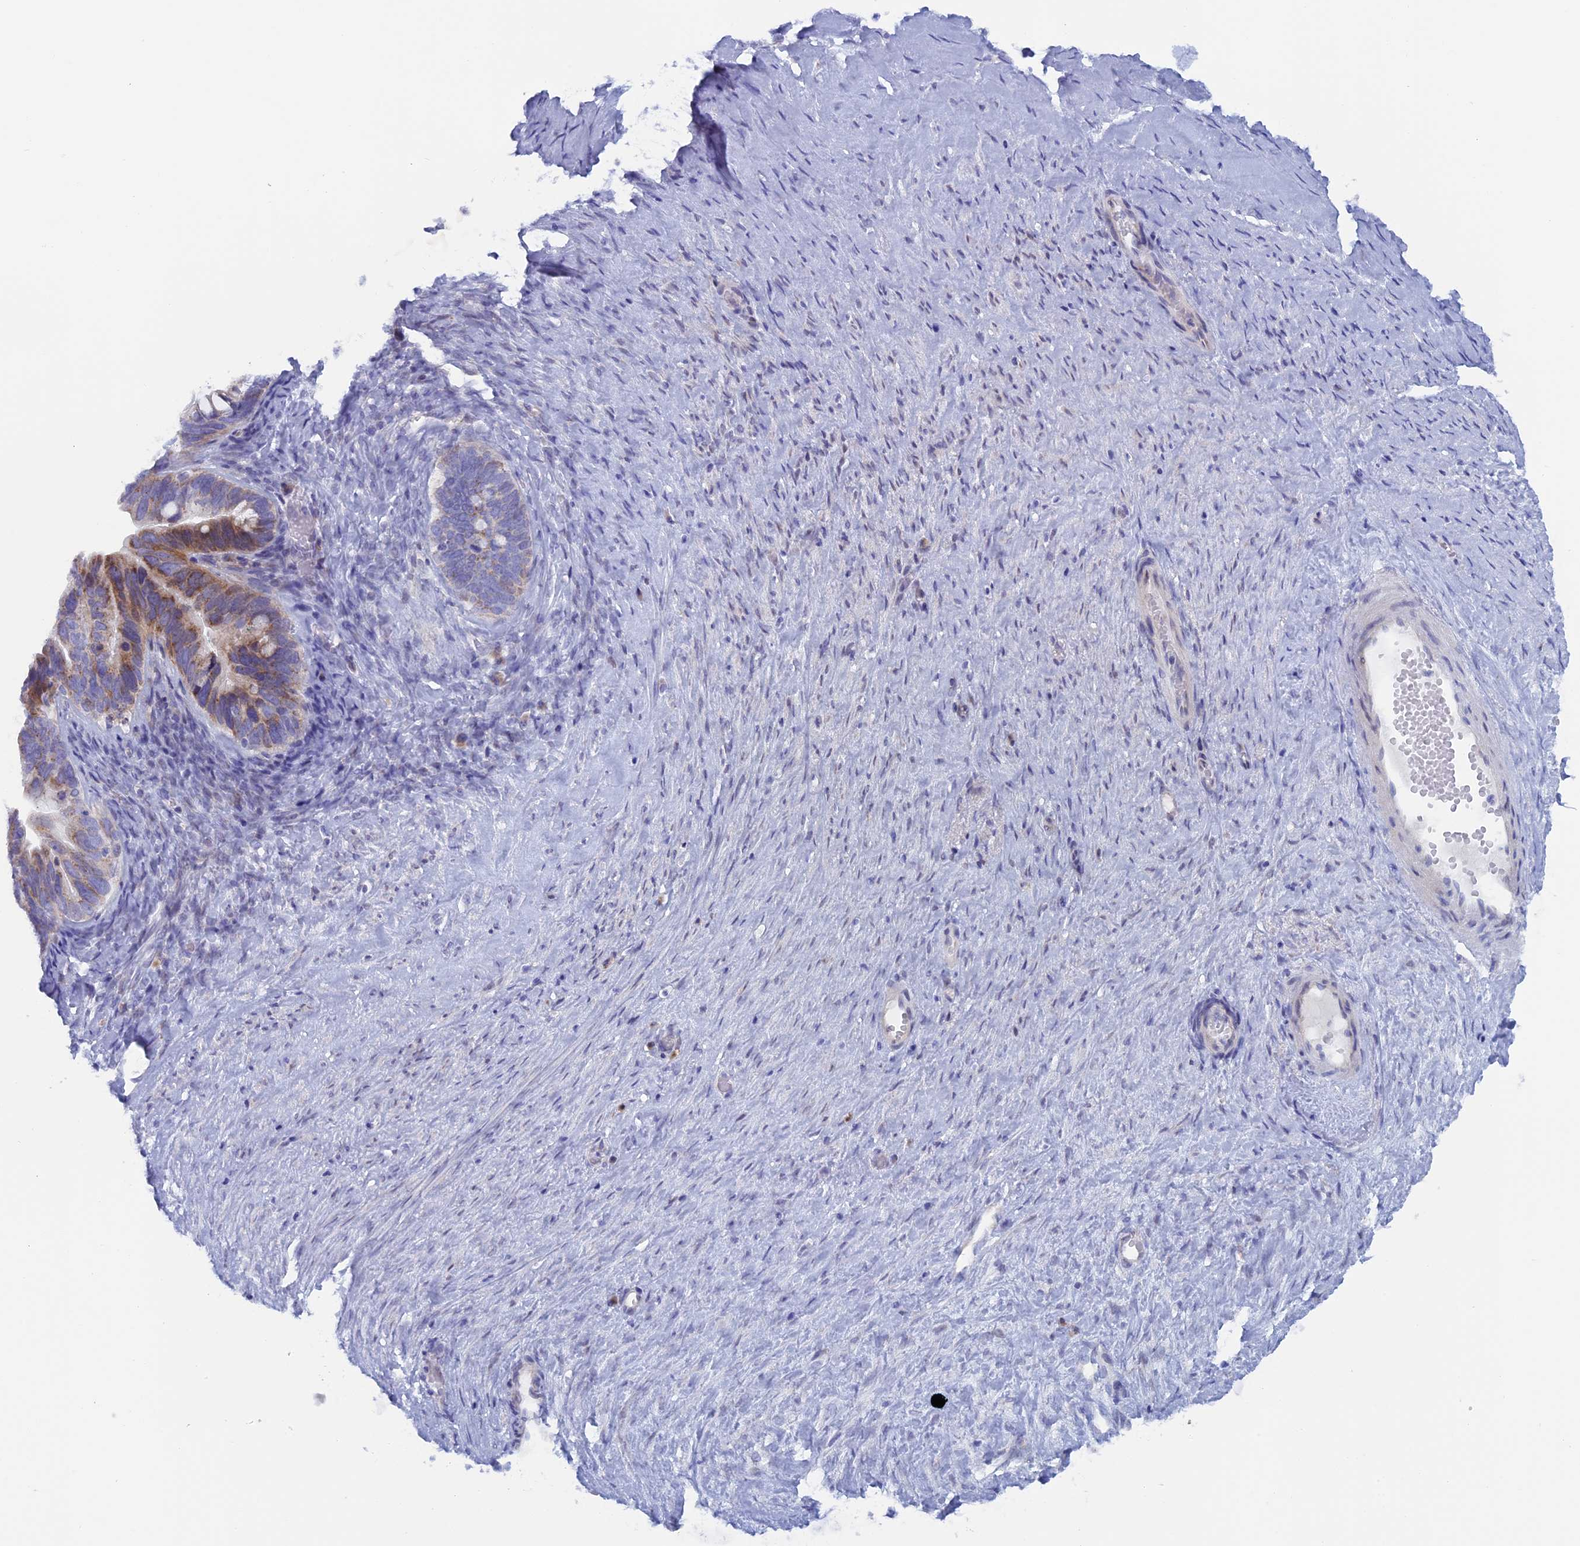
{"staining": {"intensity": "moderate", "quantity": "25%-75%", "location": "cytoplasmic/membranous"}, "tissue": "ovarian cancer", "cell_type": "Tumor cells", "image_type": "cancer", "snomed": [{"axis": "morphology", "description": "Cystadenocarcinoma, serous, NOS"}, {"axis": "topography", "description": "Ovary"}], "caption": "Protein staining displays moderate cytoplasmic/membranous expression in approximately 25%-75% of tumor cells in ovarian cancer (serous cystadenocarcinoma). (DAB IHC, brown staining for protein, blue staining for nuclei).", "gene": "NIBAN3", "patient": {"sex": "female", "age": 56}}